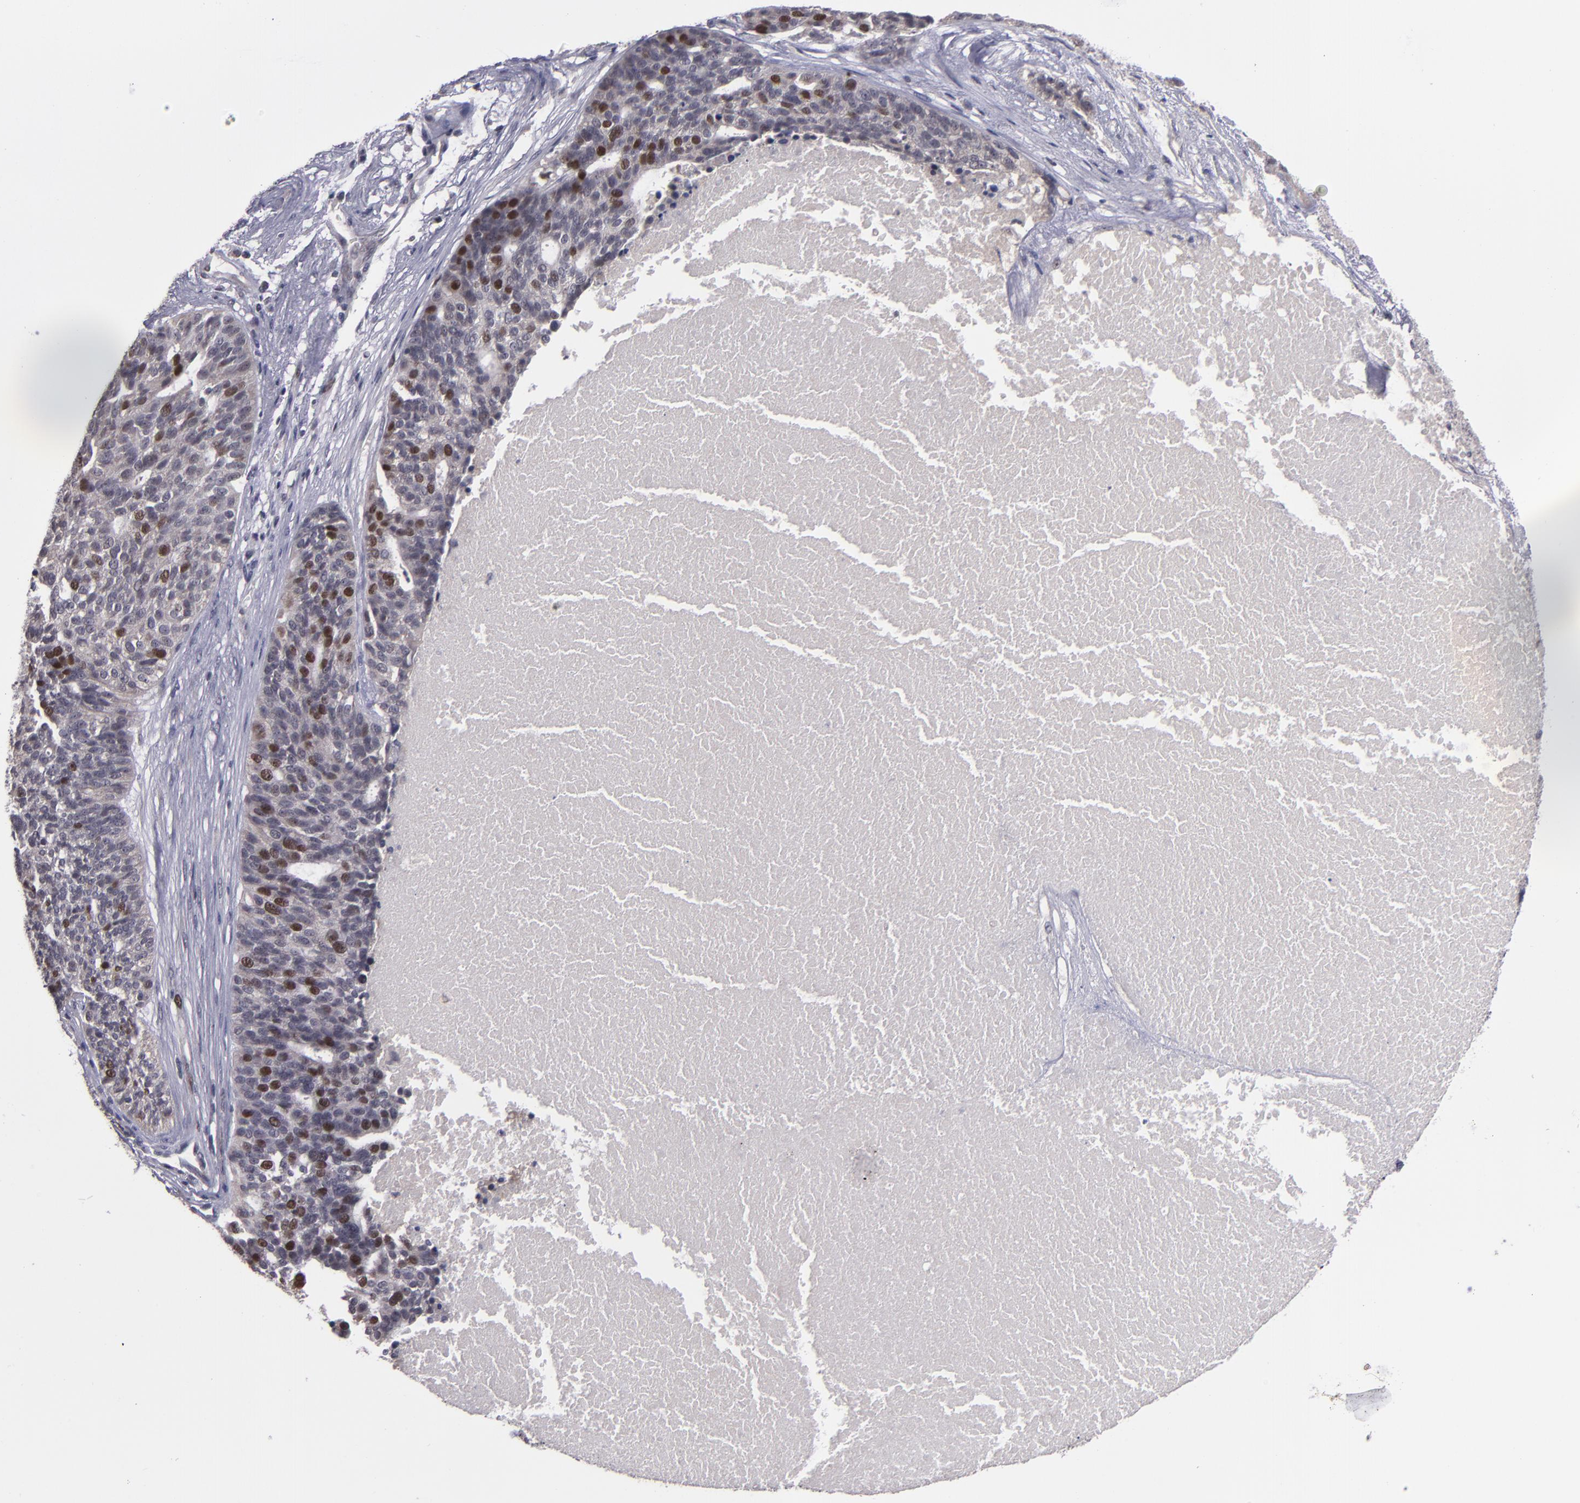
{"staining": {"intensity": "strong", "quantity": "25%-75%", "location": "nuclear"}, "tissue": "ovarian cancer", "cell_type": "Tumor cells", "image_type": "cancer", "snomed": [{"axis": "morphology", "description": "Cystadenocarcinoma, serous, NOS"}, {"axis": "topography", "description": "Ovary"}], "caption": "Strong nuclear expression is seen in about 25%-75% of tumor cells in ovarian cancer.", "gene": "CDC7", "patient": {"sex": "female", "age": 59}}